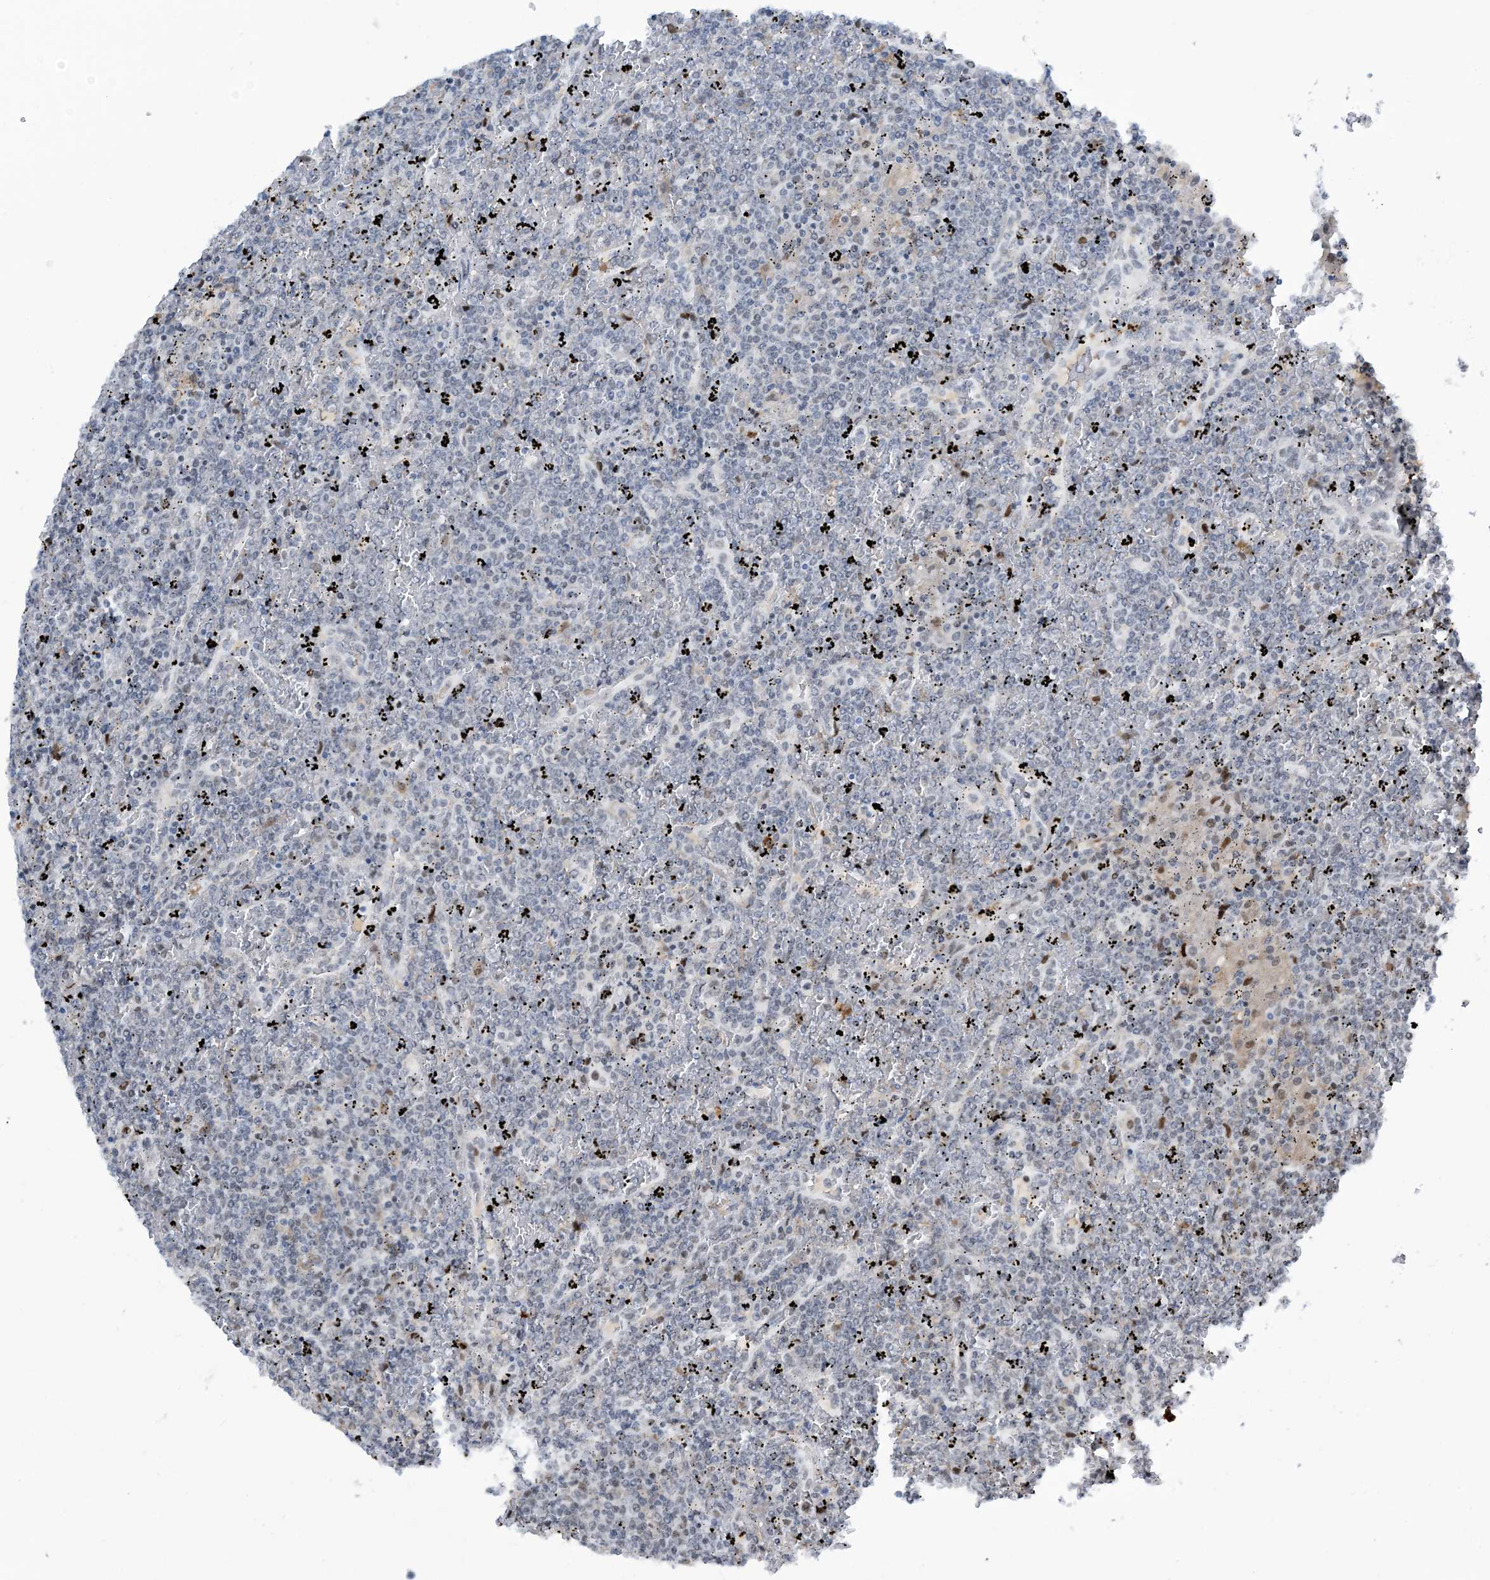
{"staining": {"intensity": "negative", "quantity": "none", "location": "none"}, "tissue": "lymphoma", "cell_type": "Tumor cells", "image_type": "cancer", "snomed": [{"axis": "morphology", "description": "Malignant lymphoma, non-Hodgkin's type, Low grade"}, {"axis": "topography", "description": "Spleen"}], "caption": "High power microscopy micrograph of an IHC photomicrograph of low-grade malignant lymphoma, non-Hodgkin's type, revealing no significant positivity in tumor cells.", "gene": "HEMK1", "patient": {"sex": "female", "age": 19}}